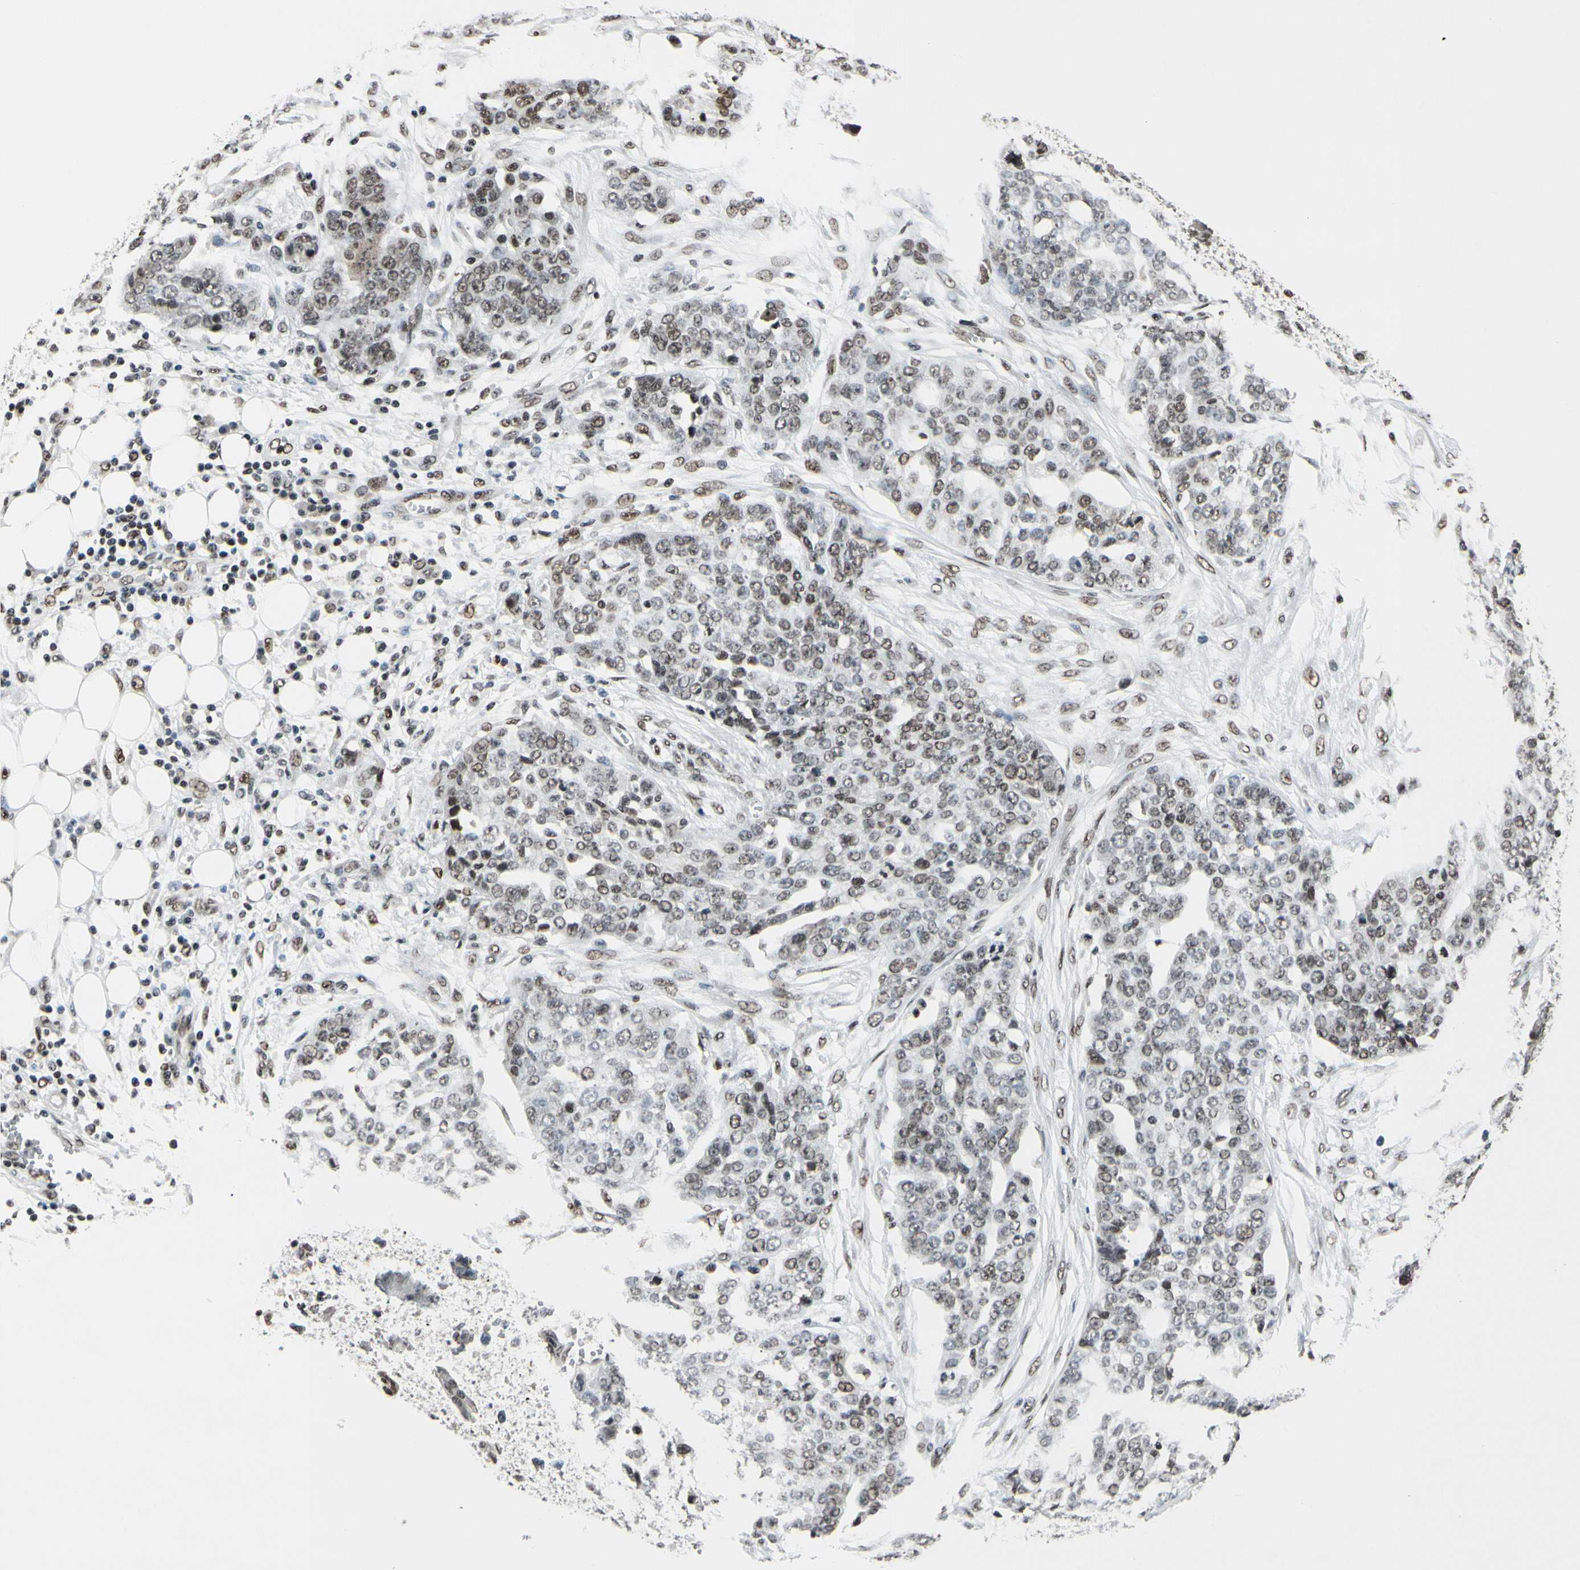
{"staining": {"intensity": "moderate", "quantity": ">75%", "location": "nuclear"}, "tissue": "ovarian cancer", "cell_type": "Tumor cells", "image_type": "cancer", "snomed": [{"axis": "morphology", "description": "Cystadenocarcinoma, serous, NOS"}, {"axis": "topography", "description": "Soft tissue"}, {"axis": "topography", "description": "Ovary"}], "caption": "IHC (DAB) staining of human serous cystadenocarcinoma (ovarian) demonstrates moderate nuclear protein expression in approximately >75% of tumor cells. The staining was performed using DAB to visualize the protein expression in brown, while the nuclei were stained in blue with hematoxylin (Magnification: 20x).", "gene": "RECQL", "patient": {"sex": "female", "age": 57}}